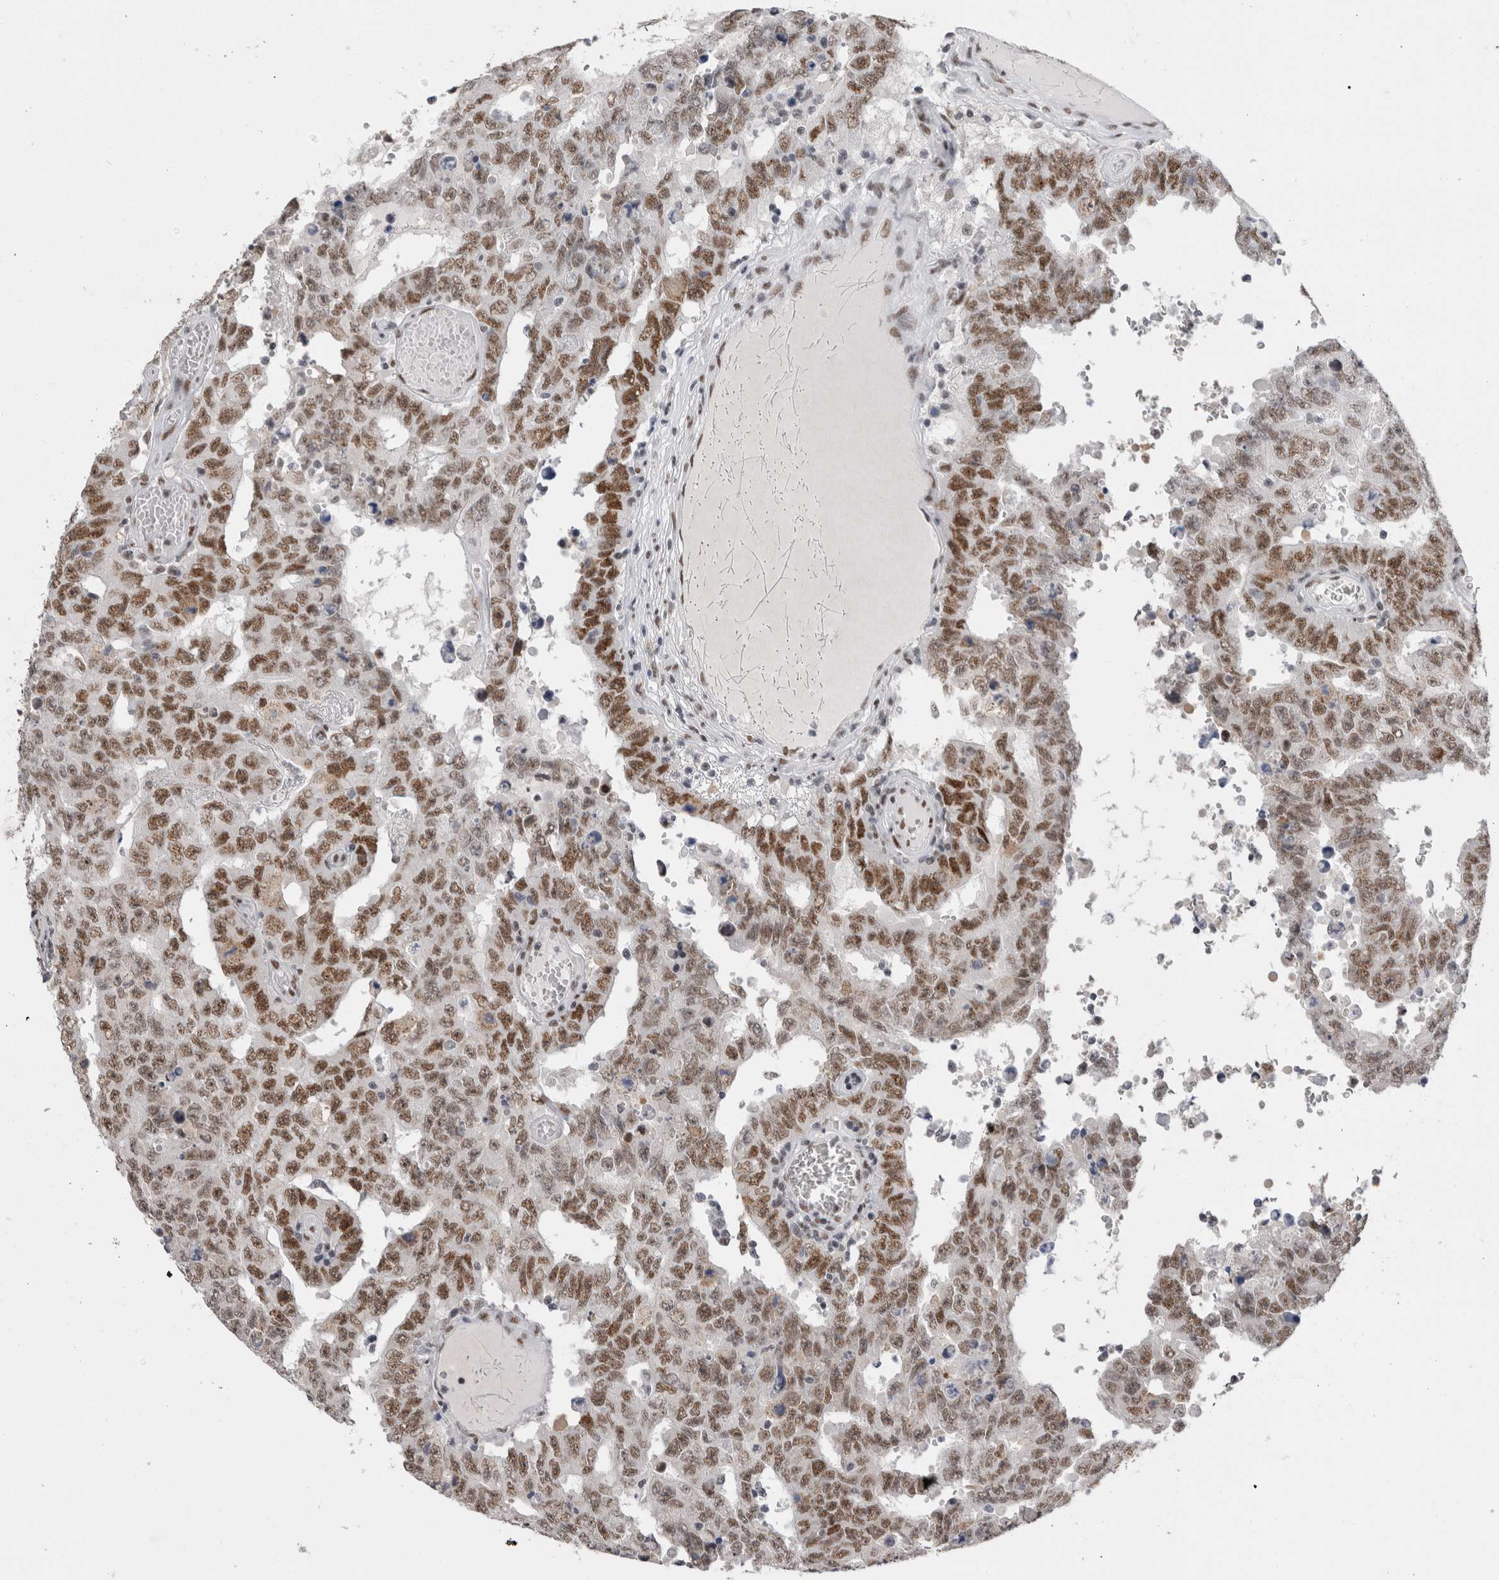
{"staining": {"intensity": "strong", "quantity": ">75%", "location": "nuclear"}, "tissue": "testis cancer", "cell_type": "Tumor cells", "image_type": "cancer", "snomed": [{"axis": "morphology", "description": "Carcinoma, Embryonal, NOS"}, {"axis": "topography", "description": "Testis"}], "caption": "Testis cancer (embryonal carcinoma) stained for a protein (brown) demonstrates strong nuclear positive expression in about >75% of tumor cells.", "gene": "RBM6", "patient": {"sex": "male", "age": 26}}